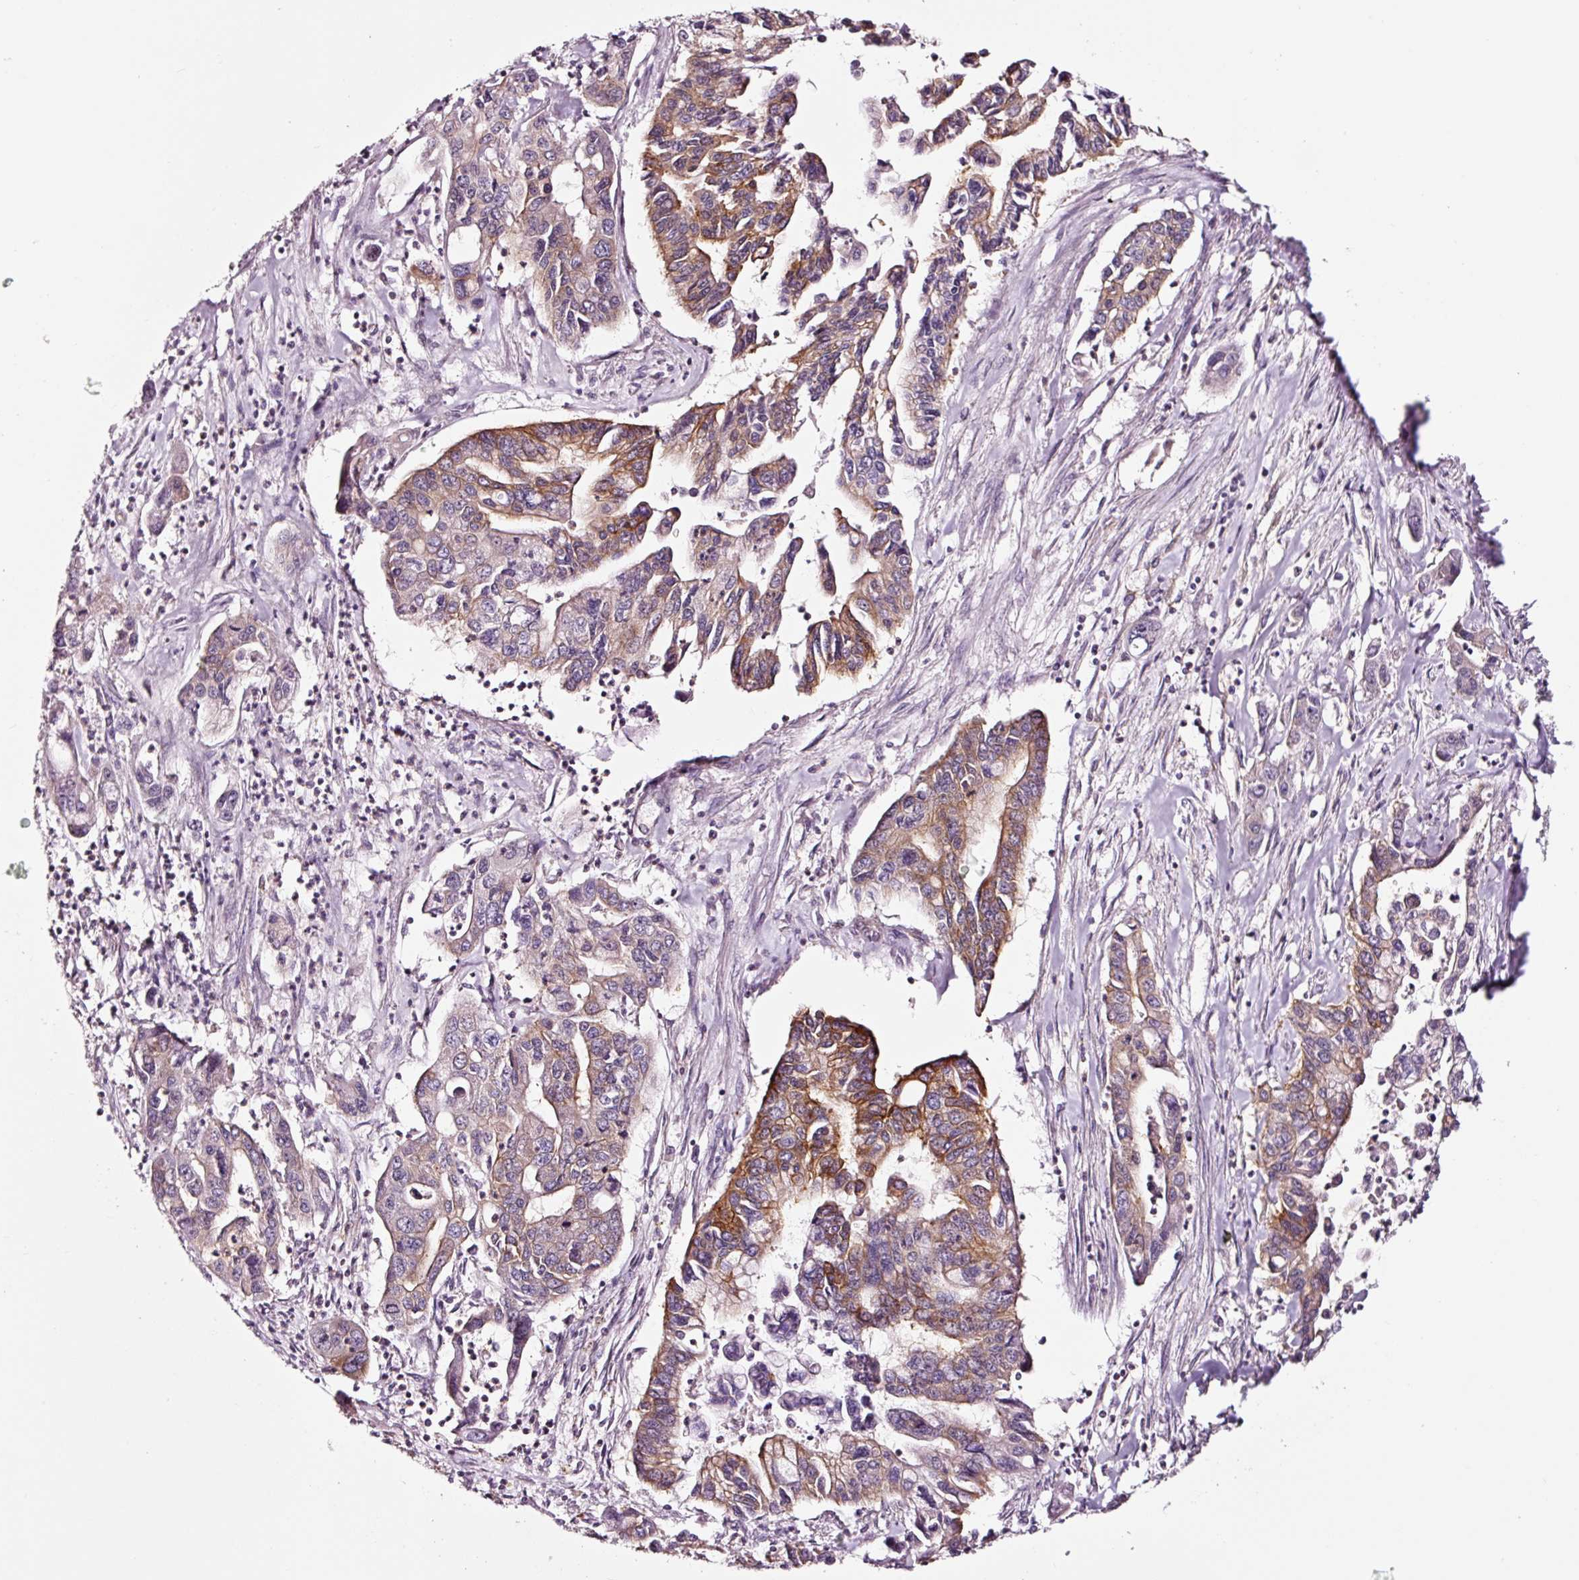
{"staining": {"intensity": "moderate", "quantity": "25%-75%", "location": "cytoplasmic/membranous"}, "tissue": "pancreatic cancer", "cell_type": "Tumor cells", "image_type": "cancer", "snomed": [{"axis": "morphology", "description": "Adenocarcinoma, NOS"}, {"axis": "topography", "description": "Pancreas"}], "caption": "Protein expression analysis of pancreatic cancer (adenocarcinoma) reveals moderate cytoplasmic/membranous expression in approximately 25%-75% of tumor cells.", "gene": "ADD3", "patient": {"sex": "male", "age": 62}}